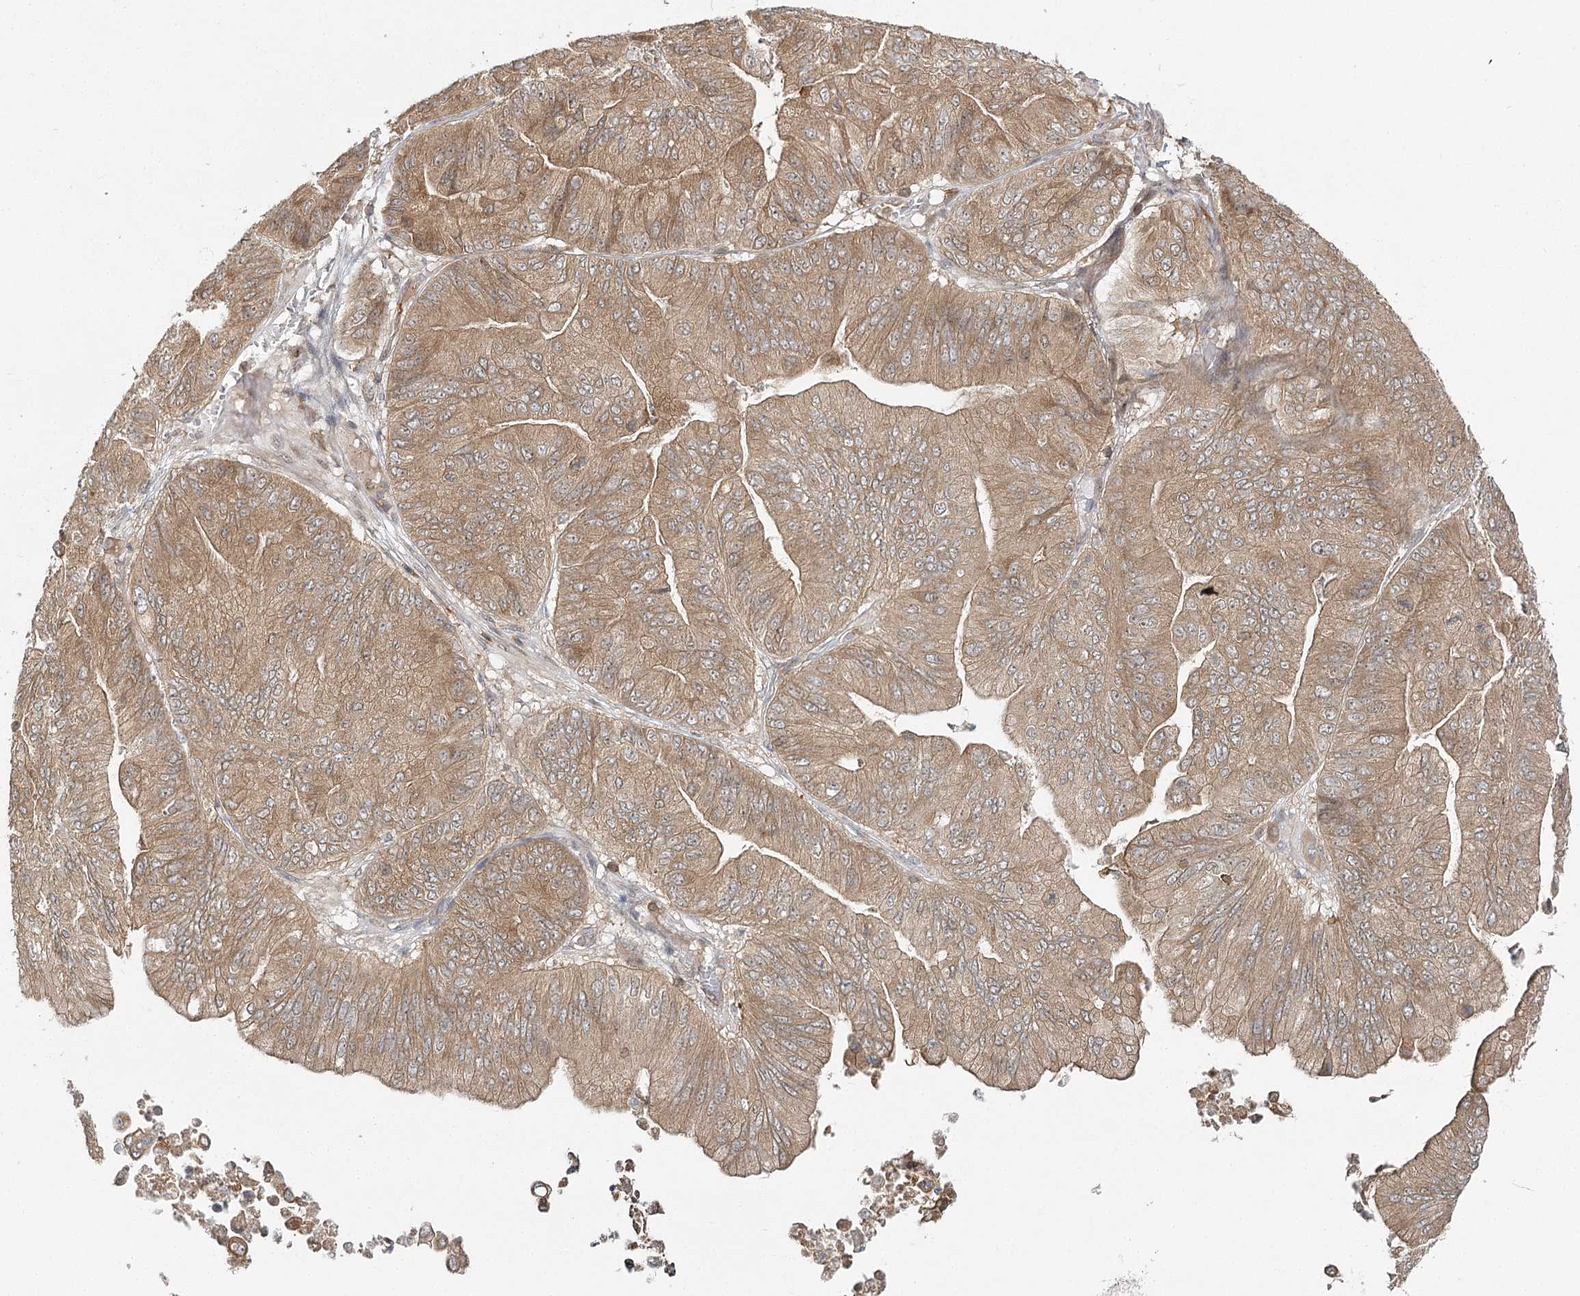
{"staining": {"intensity": "moderate", "quantity": ">75%", "location": "cytoplasmic/membranous"}, "tissue": "ovarian cancer", "cell_type": "Tumor cells", "image_type": "cancer", "snomed": [{"axis": "morphology", "description": "Cystadenocarcinoma, mucinous, NOS"}, {"axis": "topography", "description": "Ovary"}], "caption": "A micrograph of ovarian mucinous cystadenocarcinoma stained for a protein demonstrates moderate cytoplasmic/membranous brown staining in tumor cells.", "gene": "FAM120B", "patient": {"sex": "female", "age": 61}}